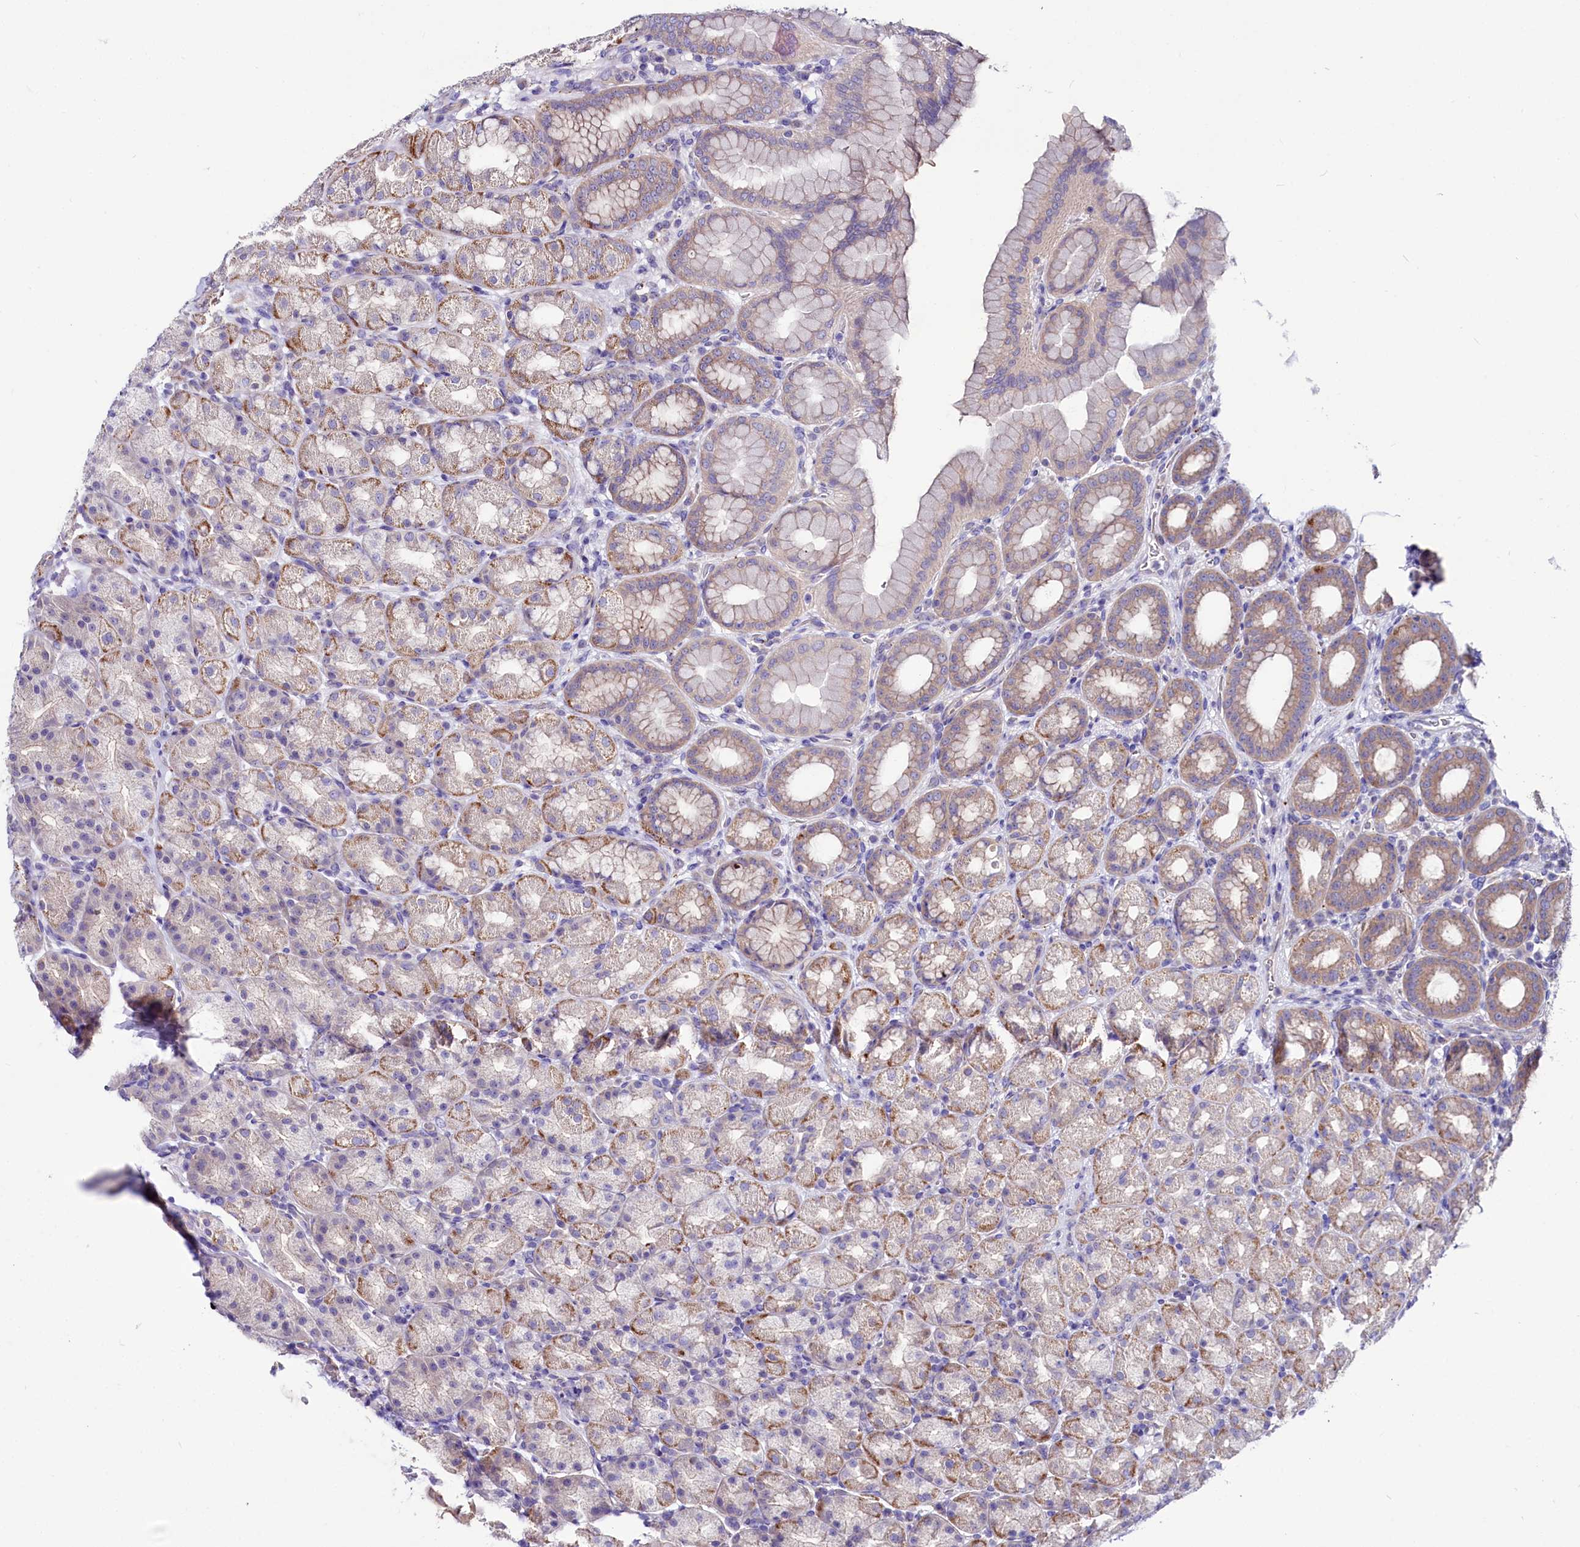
{"staining": {"intensity": "moderate", "quantity": "25%-75%", "location": "cytoplasmic/membranous"}, "tissue": "stomach", "cell_type": "Glandular cells", "image_type": "normal", "snomed": [{"axis": "morphology", "description": "Normal tissue, NOS"}, {"axis": "topography", "description": "Stomach, upper"}], "caption": "This histopathology image displays immunohistochemistry (IHC) staining of benign human stomach, with medium moderate cytoplasmic/membranous staining in approximately 25%-75% of glandular cells.", "gene": "ABHD5", "patient": {"sex": "male", "age": 68}}